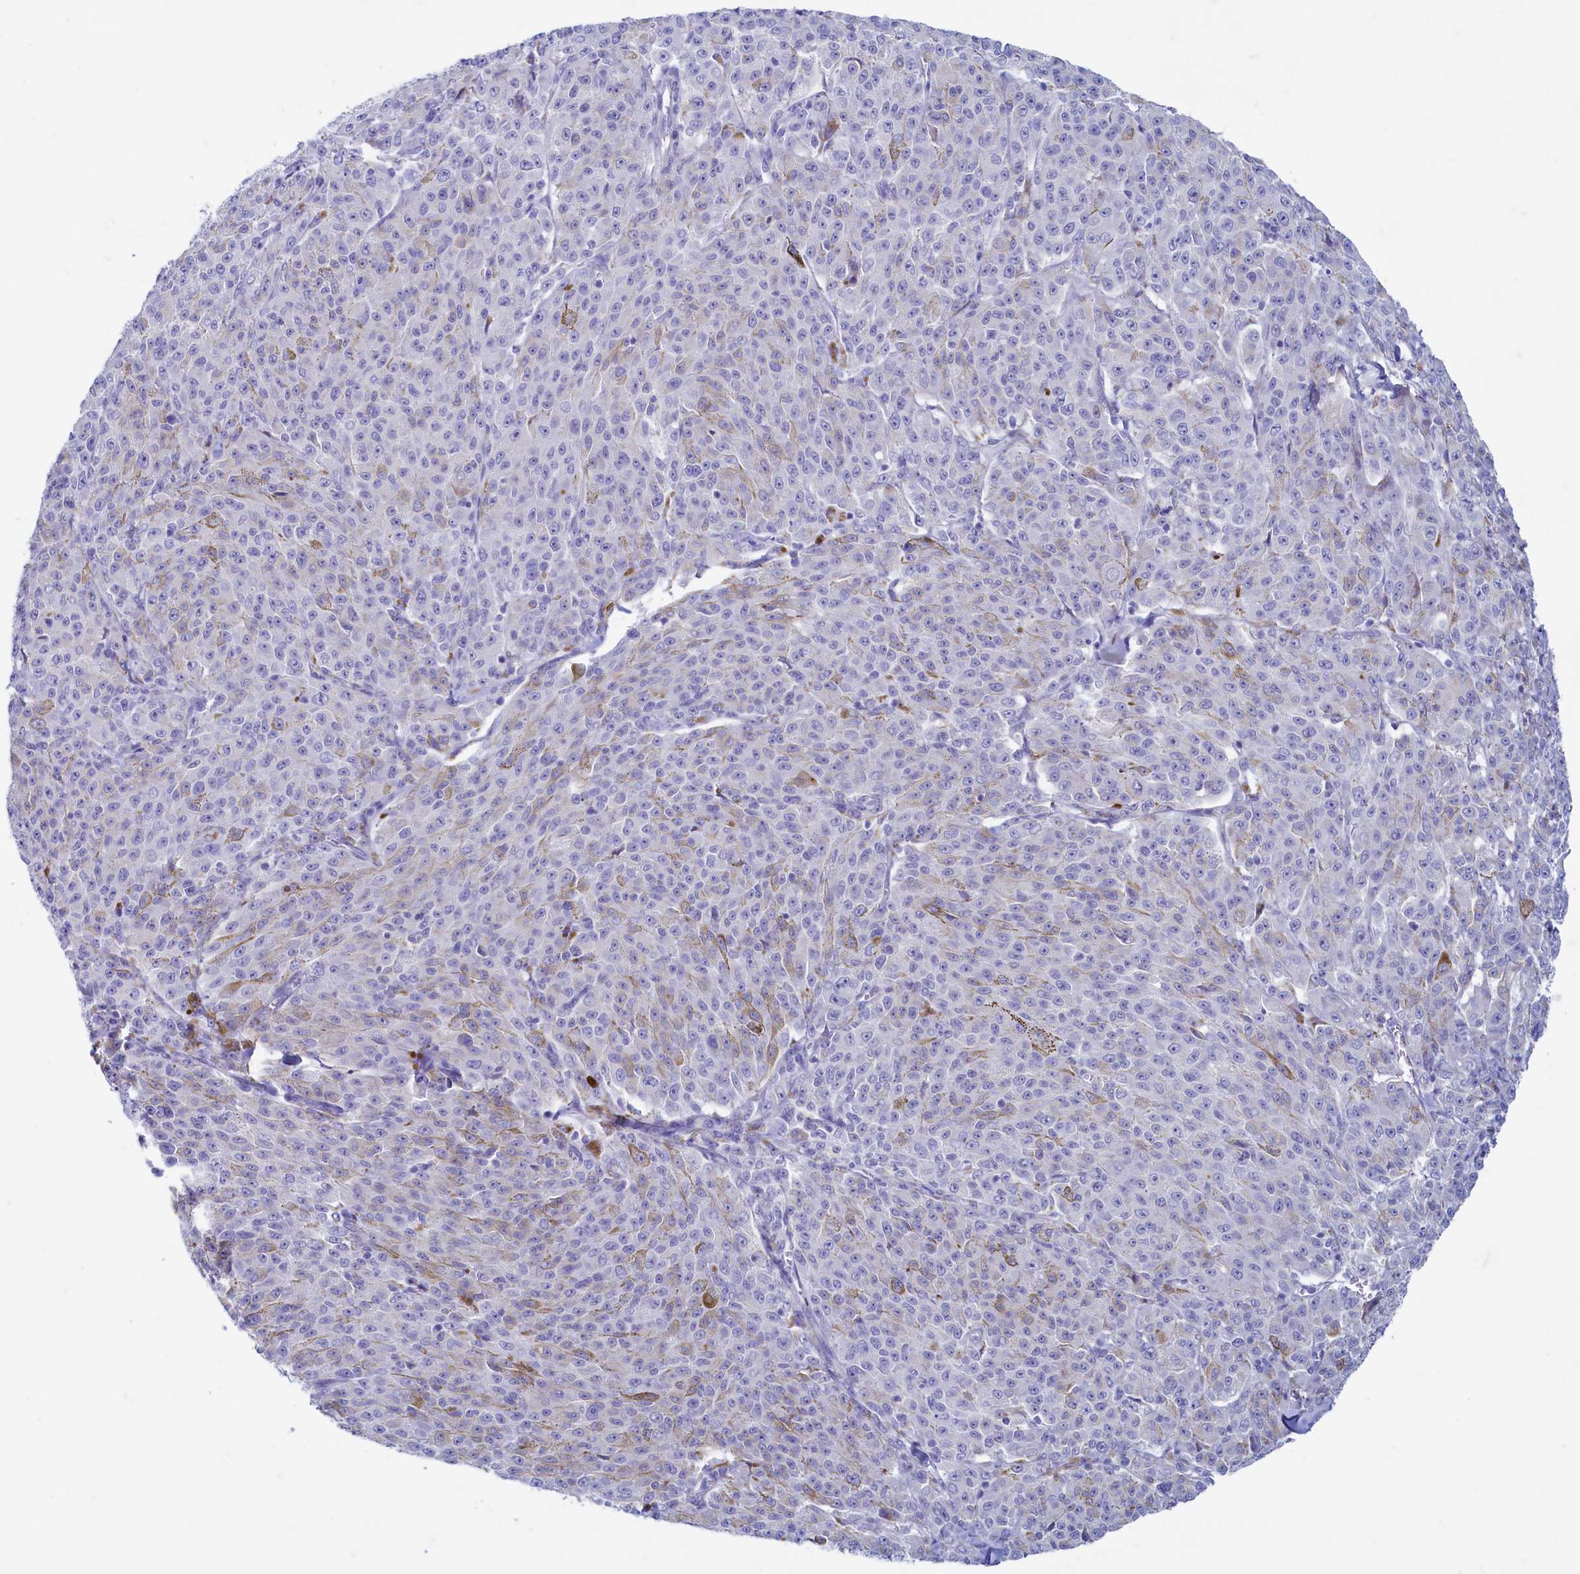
{"staining": {"intensity": "weak", "quantity": "<25%", "location": "cytoplasmic/membranous"}, "tissue": "melanoma", "cell_type": "Tumor cells", "image_type": "cancer", "snomed": [{"axis": "morphology", "description": "Malignant melanoma, NOS"}, {"axis": "topography", "description": "Skin"}], "caption": "This is a image of IHC staining of melanoma, which shows no staining in tumor cells.", "gene": "MAP1LC3A", "patient": {"sex": "female", "age": 52}}